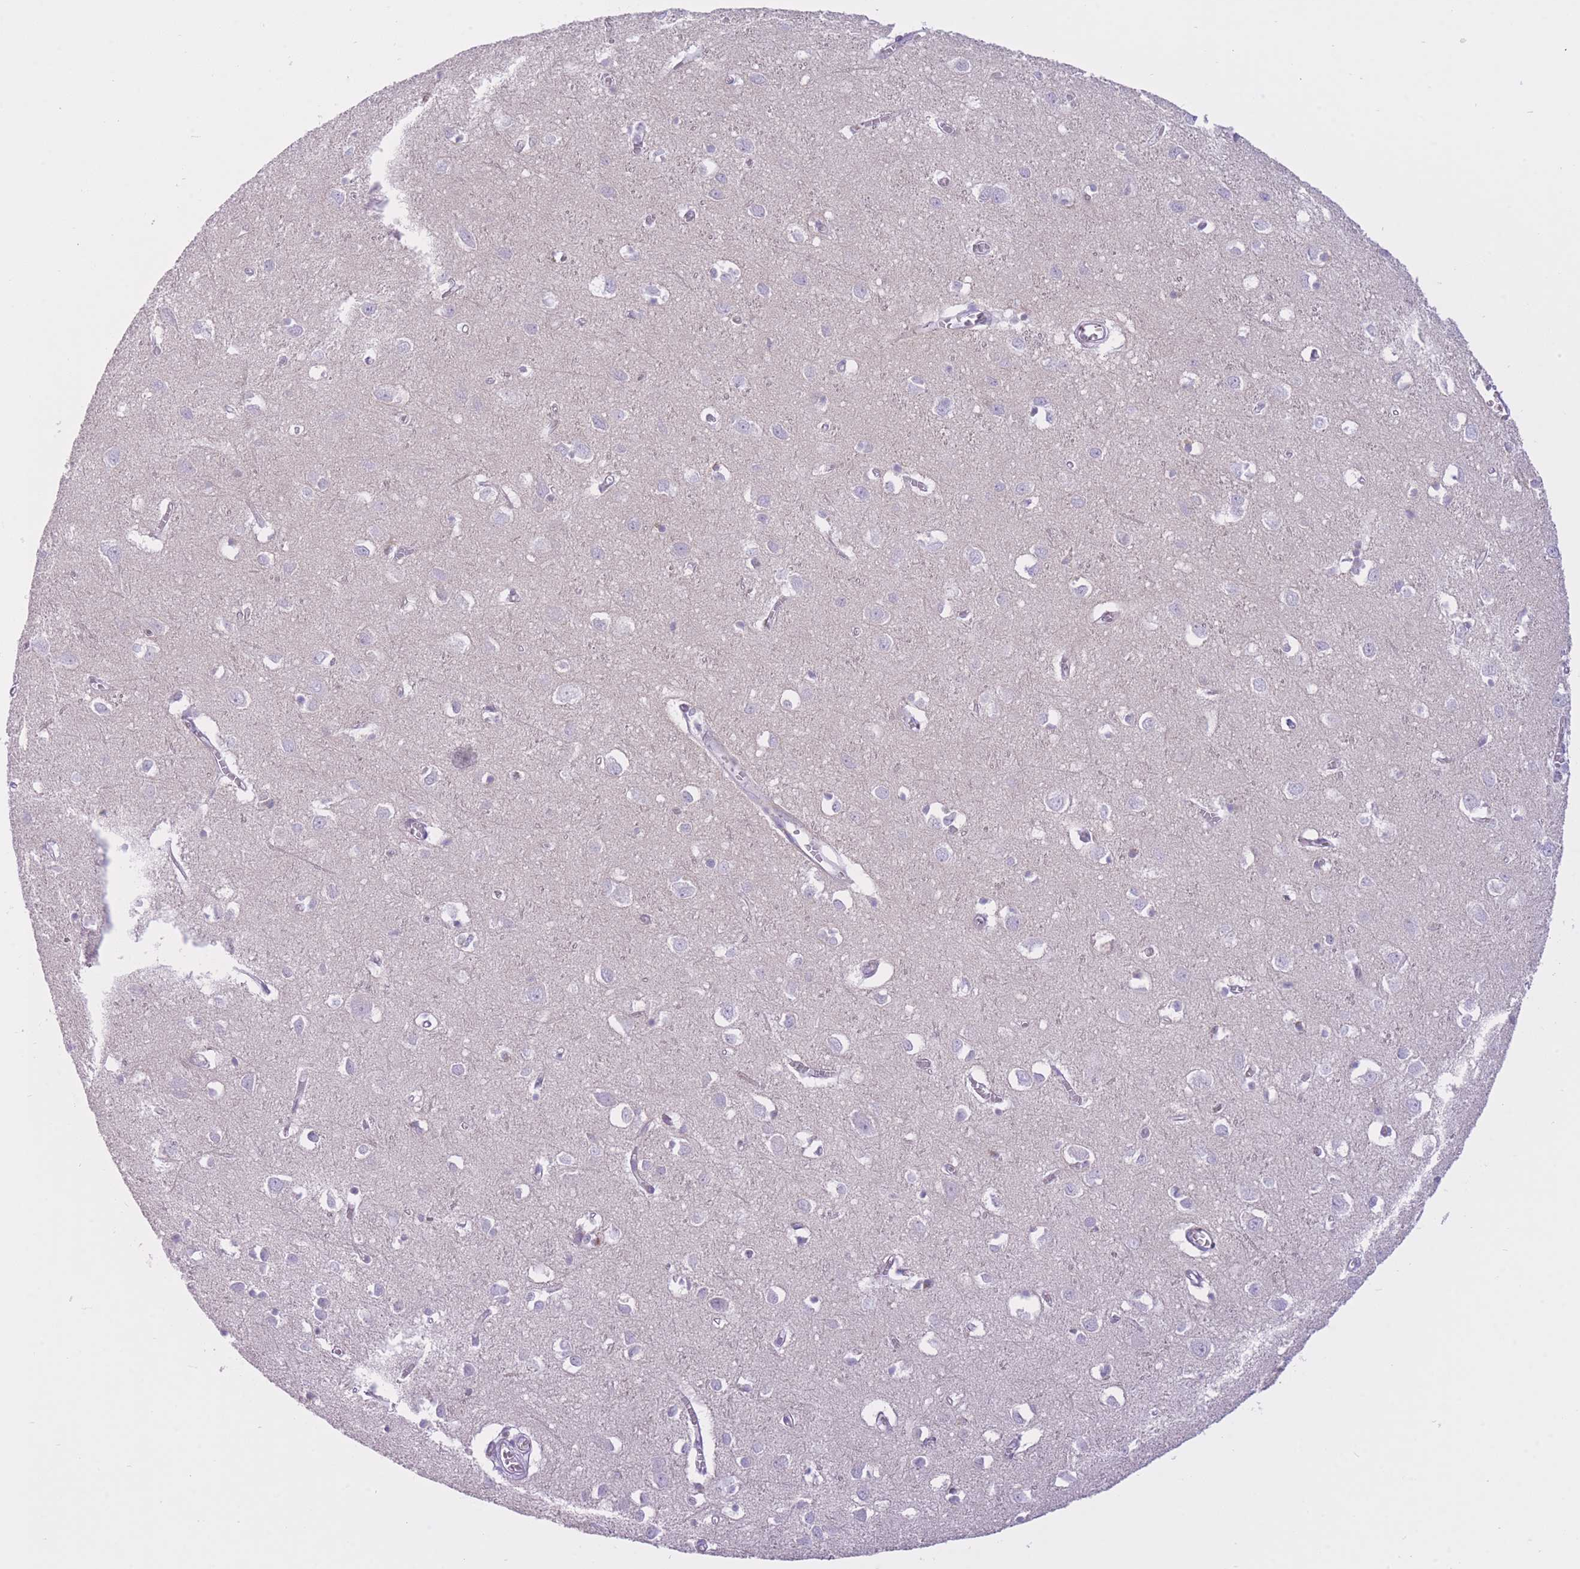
{"staining": {"intensity": "negative", "quantity": "none", "location": "none"}, "tissue": "cerebral cortex", "cell_type": "Endothelial cells", "image_type": "normal", "snomed": [{"axis": "morphology", "description": "Normal tissue, NOS"}, {"axis": "topography", "description": "Cerebral cortex"}], "caption": "Immunohistochemical staining of normal cerebral cortex displays no significant expression in endothelial cells.", "gene": "ZNF501", "patient": {"sex": "female", "age": 64}}